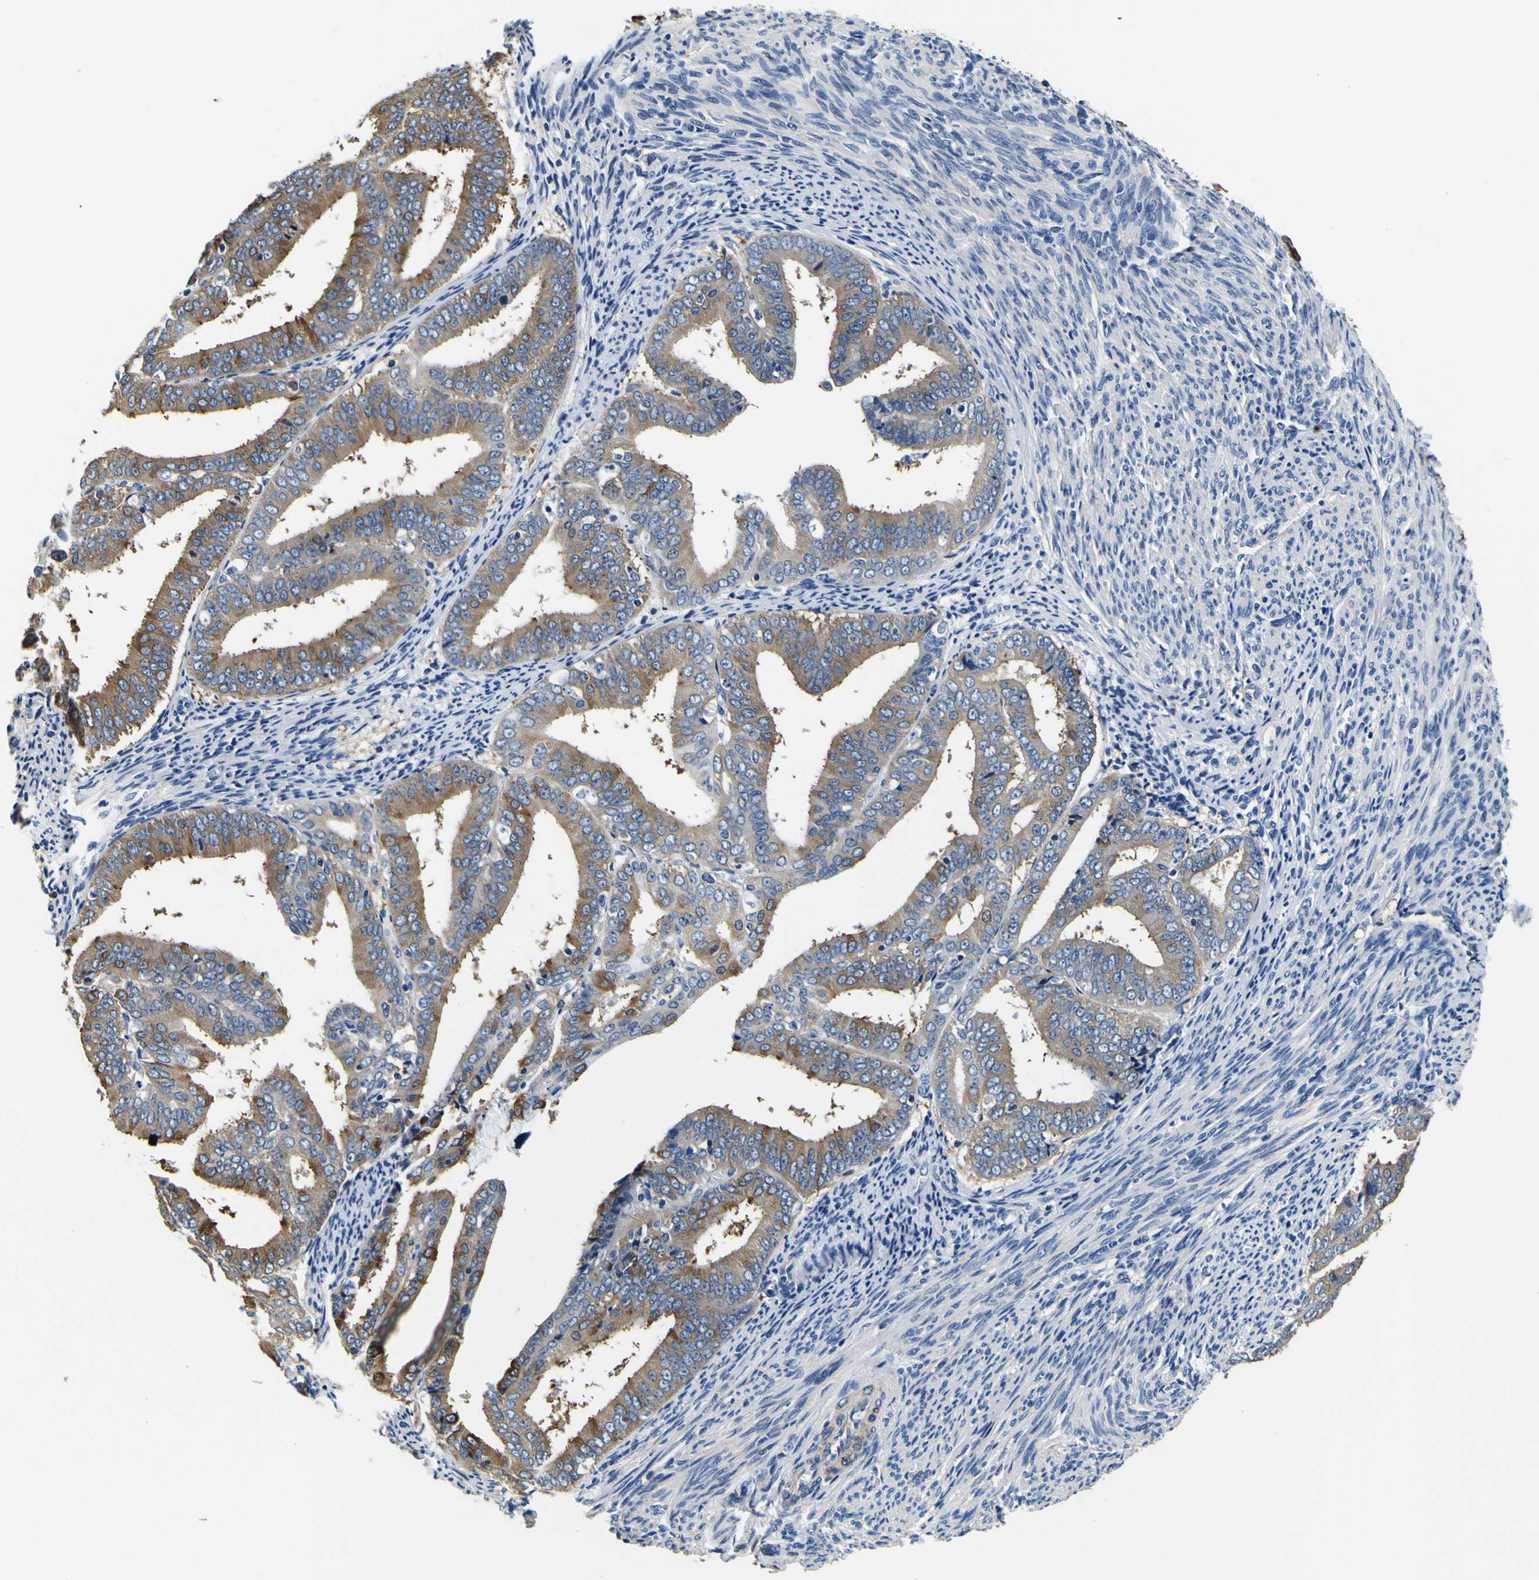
{"staining": {"intensity": "moderate", "quantity": ">75%", "location": "cytoplasmic/membranous"}, "tissue": "endometrial cancer", "cell_type": "Tumor cells", "image_type": "cancer", "snomed": [{"axis": "morphology", "description": "Adenocarcinoma, NOS"}, {"axis": "topography", "description": "Endometrium"}], "caption": "Moderate cytoplasmic/membranous protein positivity is present in about >75% of tumor cells in endometrial adenocarcinoma.", "gene": "TUBA1B", "patient": {"sex": "female", "age": 63}}